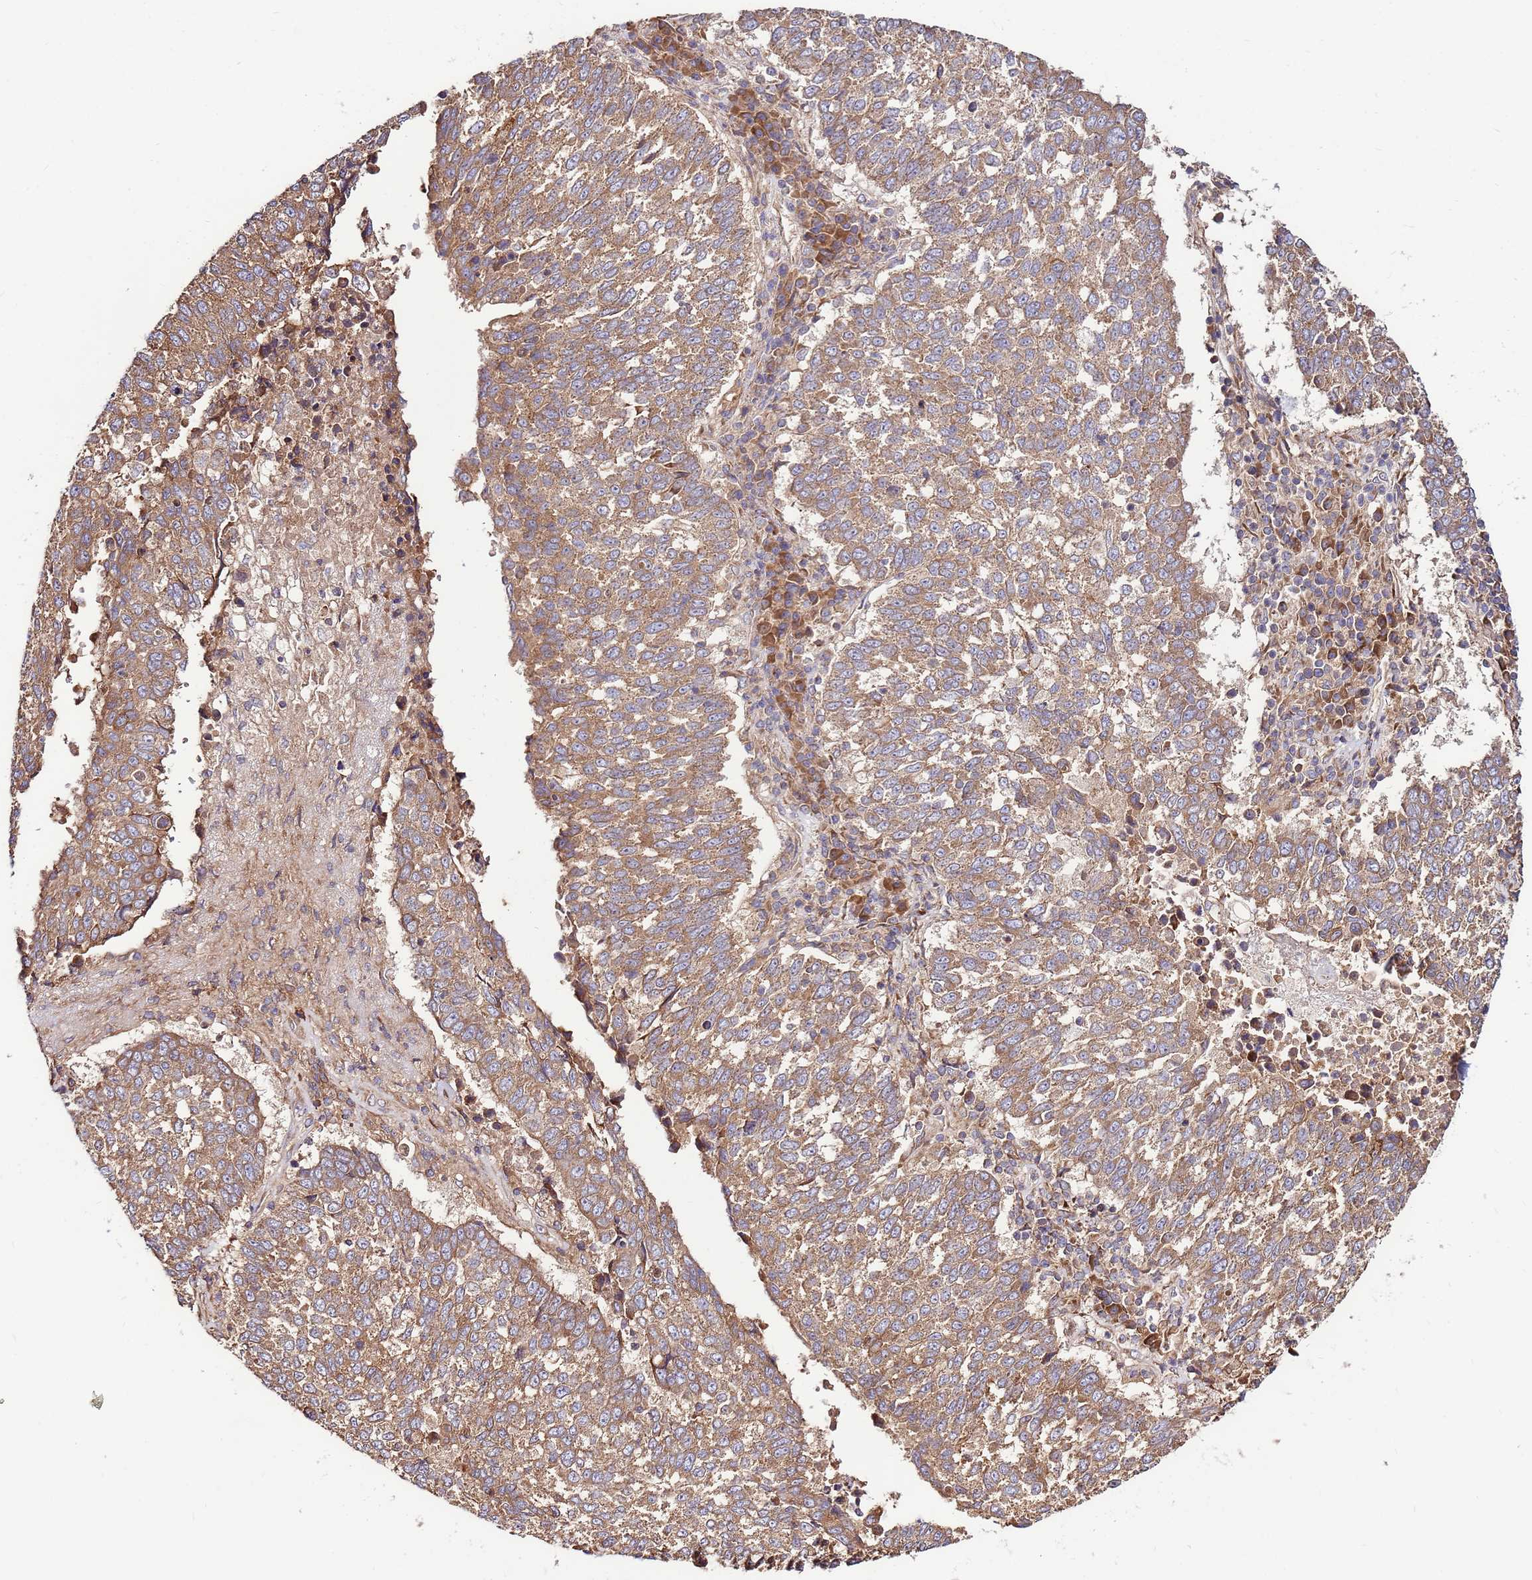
{"staining": {"intensity": "moderate", "quantity": ">75%", "location": "cytoplasmic/membranous"}, "tissue": "lung cancer", "cell_type": "Tumor cells", "image_type": "cancer", "snomed": [{"axis": "morphology", "description": "Squamous cell carcinoma, NOS"}, {"axis": "topography", "description": "Lung"}], "caption": "IHC micrograph of squamous cell carcinoma (lung) stained for a protein (brown), which demonstrates medium levels of moderate cytoplasmic/membranous staining in approximately >75% of tumor cells.", "gene": "SLC44A5", "patient": {"sex": "male", "age": 73}}